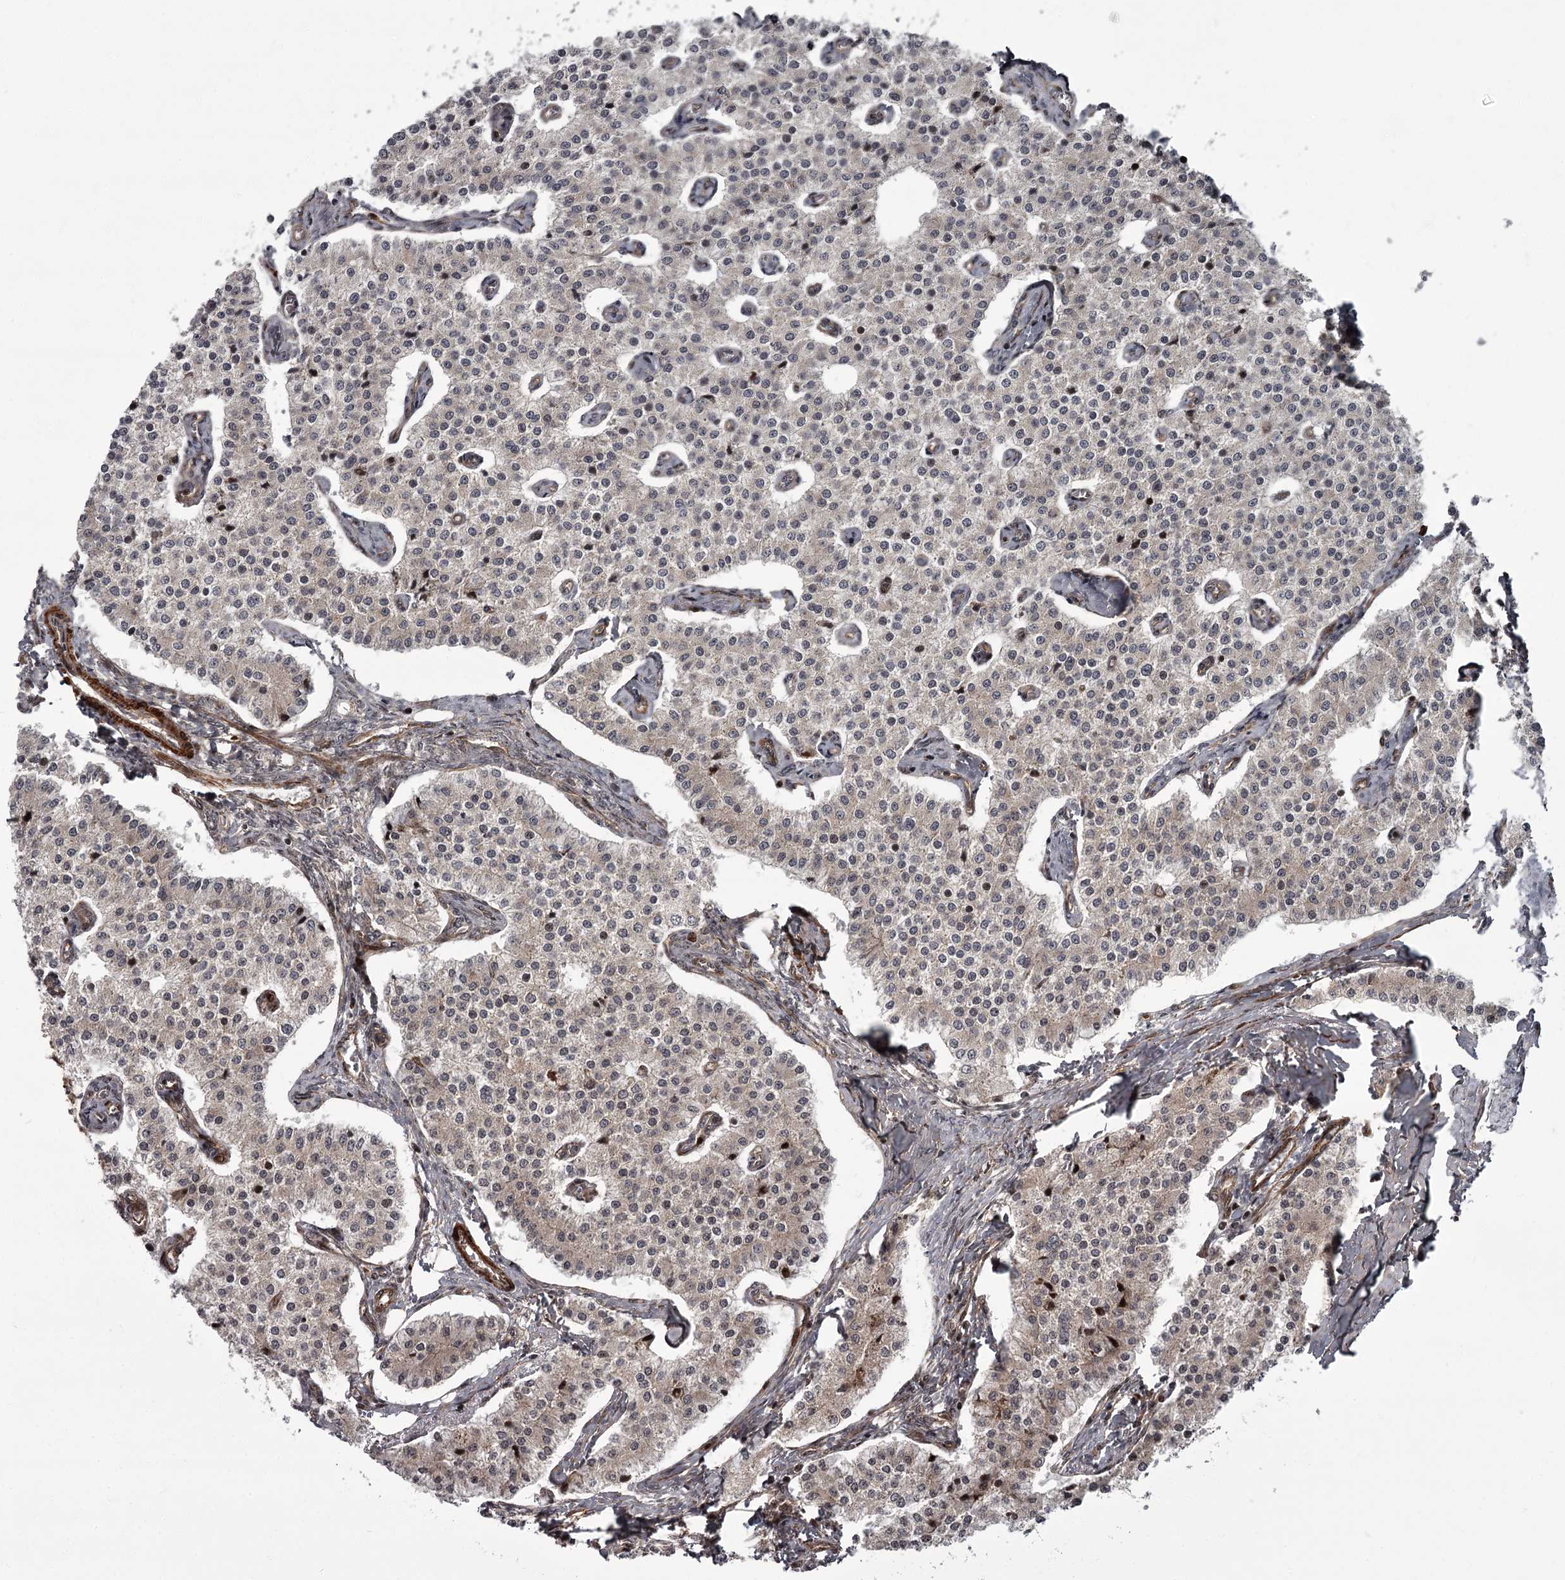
{"staining": {"intensity": "negative", "quantity": "none", "location": "none"}, "tissue": "carcinoid", "cell_type": "Tumor cells", "image_type": "cancer", "snomed": [{"axis": "morphology", "description": "Carcinoid, malignant, NOS"}, {"axis": "topography", "description": "Colon"}], "caption": "High magnification brightfield microscopy of malignant carcinoid stained with DAB (3,3'-diaminobenzidine) (brown) and counterstained with hematoxylin (blue): tumor cells show no significant staining.", "gene": "THAP9", "patient": {"sex": "female", "age": 52}}